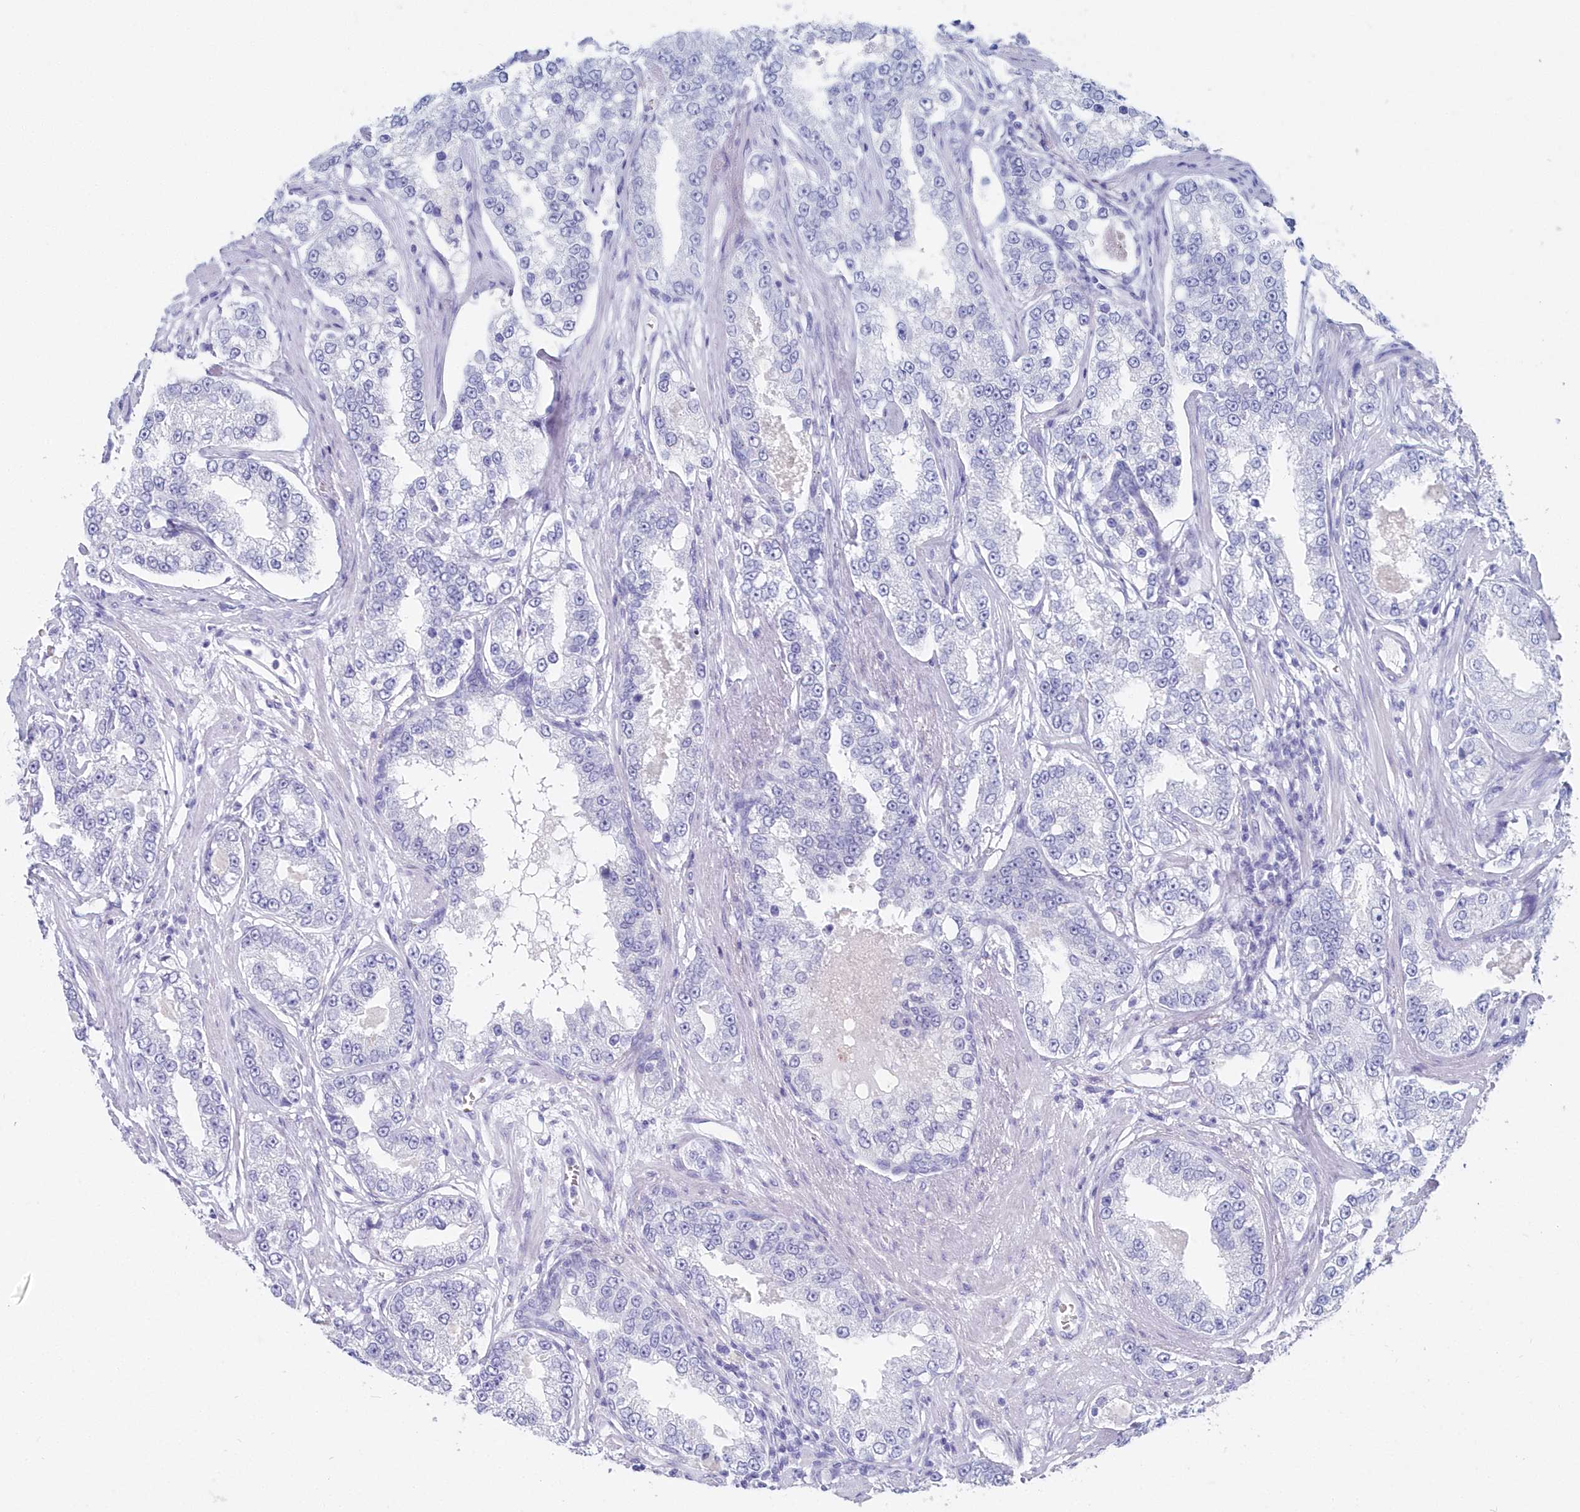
{"staining": {"intensity": "negative", "quantity": "none", "location": "none"}, "tissue": "prostate cancer", "cell_type": "Tumor cells", "image_type": "cancer", "snomed": [{"axis": "morphology", "description": "Normal tissue, NOS"}, {"axis": "morphology", "description": "Adenocarcinoma, High grade"}, {"axis": "topography", "description": "Prostate"}], "caption": "A high-resolution image shows immunohistochemistry staining of adenocarcinoma (high-grade) (prostate), which reveals no significant expression in tumor cells. (DAB (3,3'-diaminobenzidine) immunohistochemistry (IHC) with hematoxylin counter stain).", "gene": "CSNK1G2", "patient": {"sex": "male", "age": 83}}